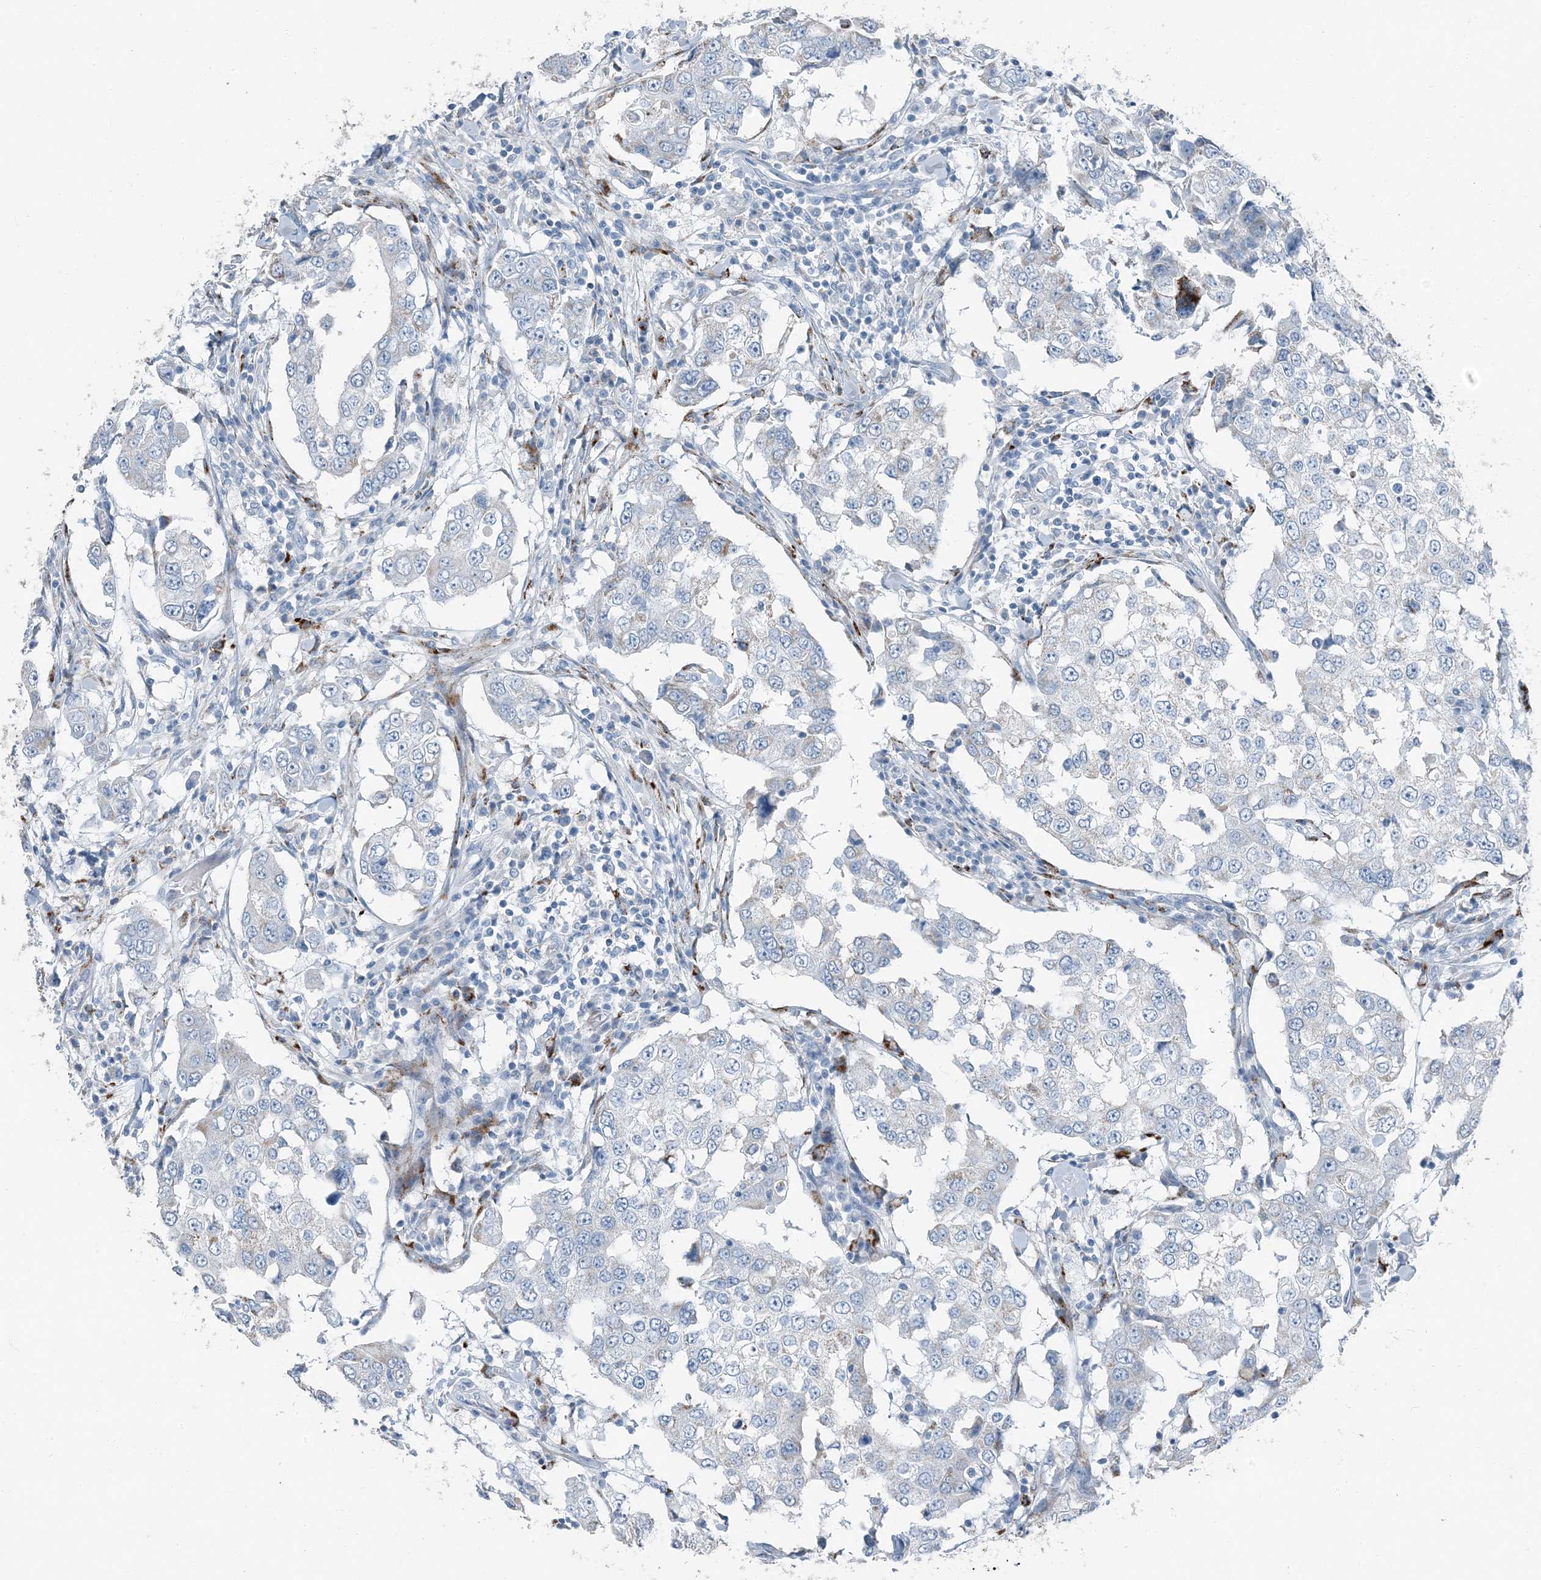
{"staining": {"intensity": "weak", "quantity": "<25%", "location": "cytoplasmic/membranous"}, "tissue": "breast cancer", "cell_type": "Tumor cells", "image_type": "cancer", "snomed": [{"axis": "morphology", "description": "Duct carcinoma"}, {"axis": "topography", "description": "Breast"}], "caption": "IHC of invasive ductal carcinoma (breast) shows no positivity in tumor cells.", "gene": "FAM162A", "patient": {"sex": "female", "age": 27}}